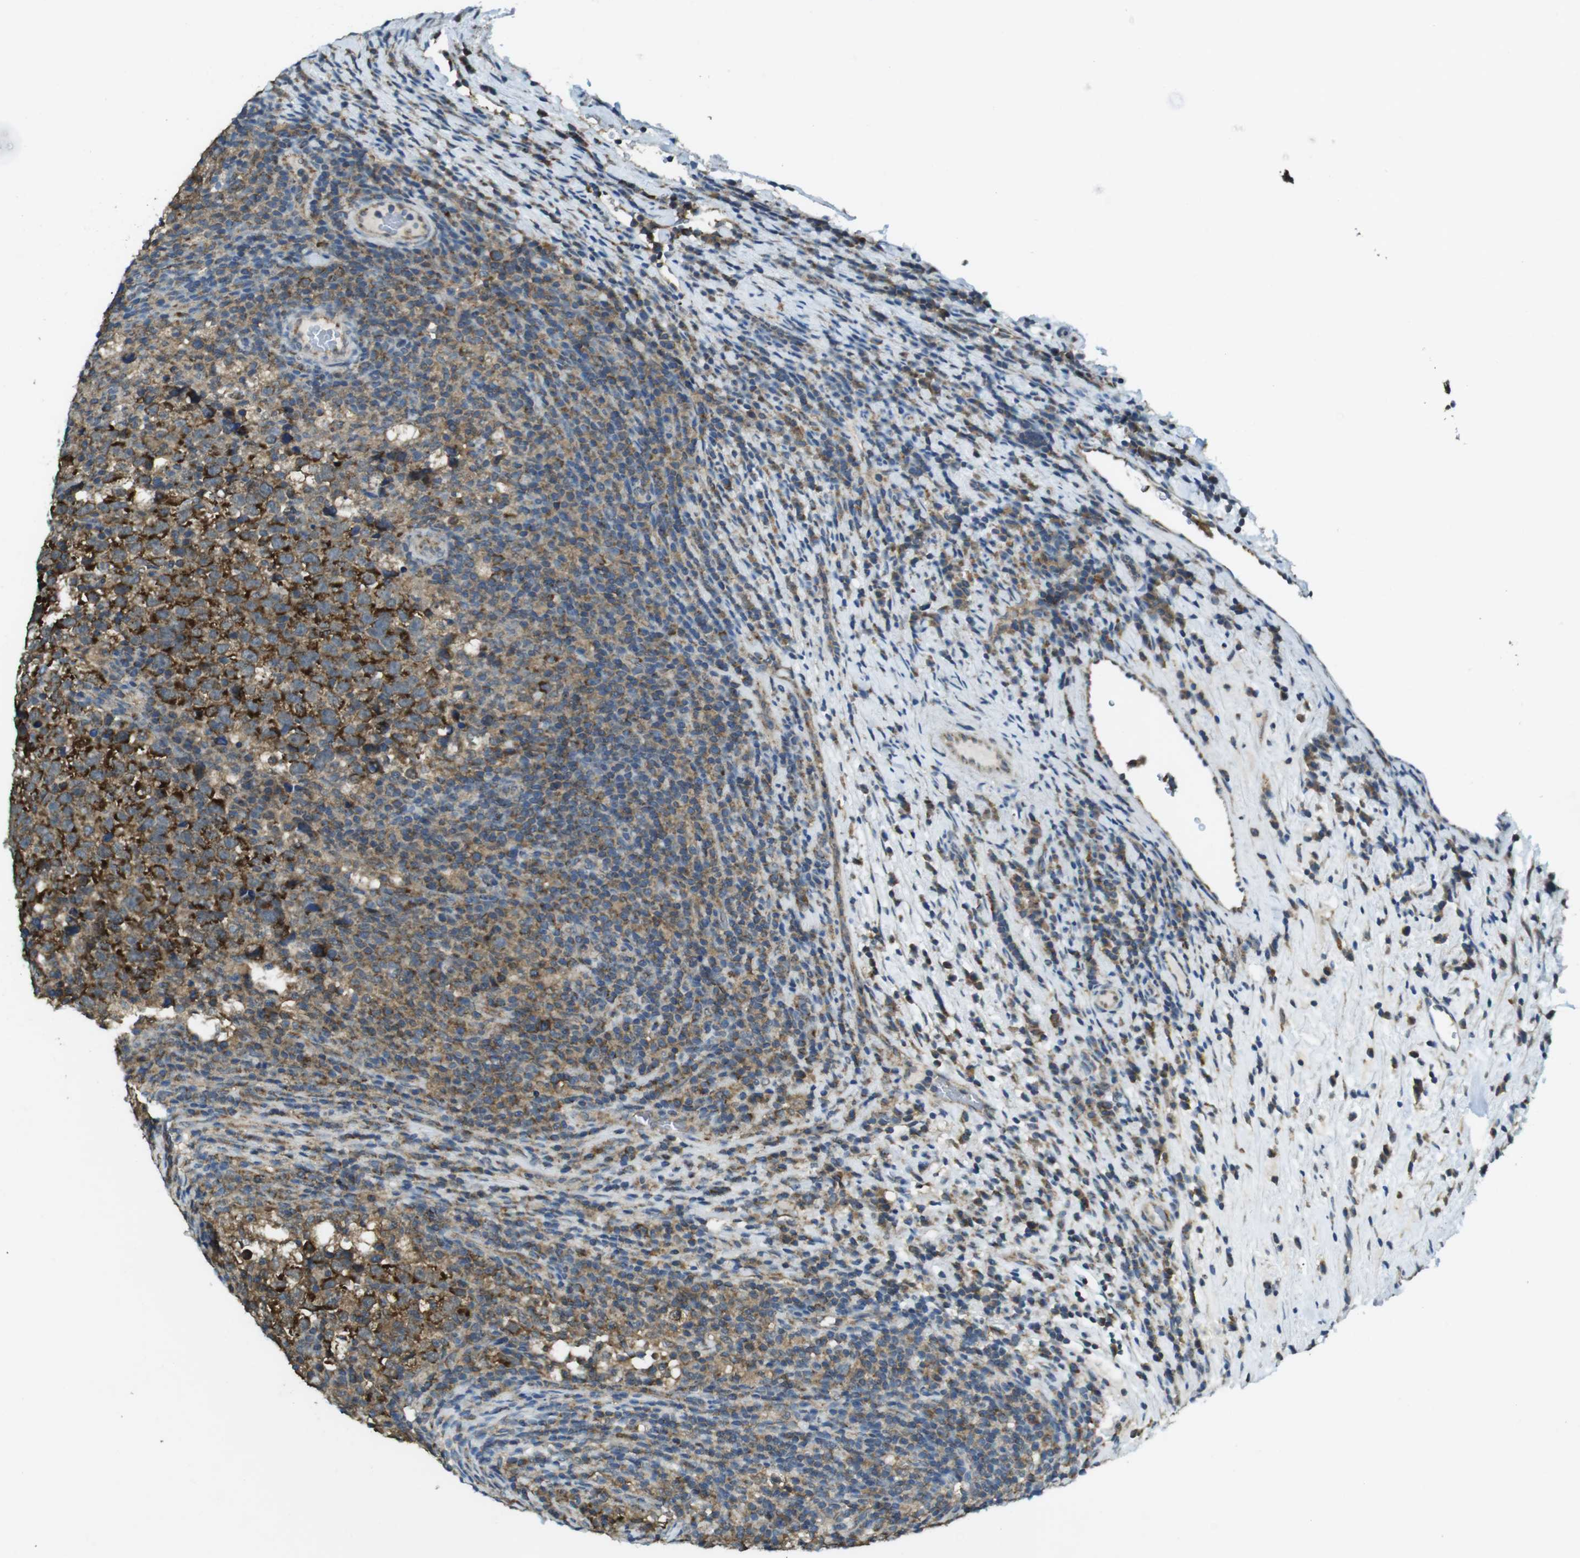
{"staining": {"intensity": "strong", "quantity": ">75%", "location": "cytoplasmic/membranous"}, "tissue": "testis cancer", "cell_type": "Tumor cells", "image_type": "cancer", "snomed": [{"axis": "morphology", "description": "Normal tissue, NOS"}, {"axis": "morphology", "description": "Seminoma, NOS"}, {"axis": "topography", "description": "Testis"}], "caption": "Tumor cells reveal high levels of strong cytoplasmic/membranous expression in approximately >75% of cells in human testis seminoma.", "gene": "BRI3BP", "patient": {"sex": "male", "age": 43}}